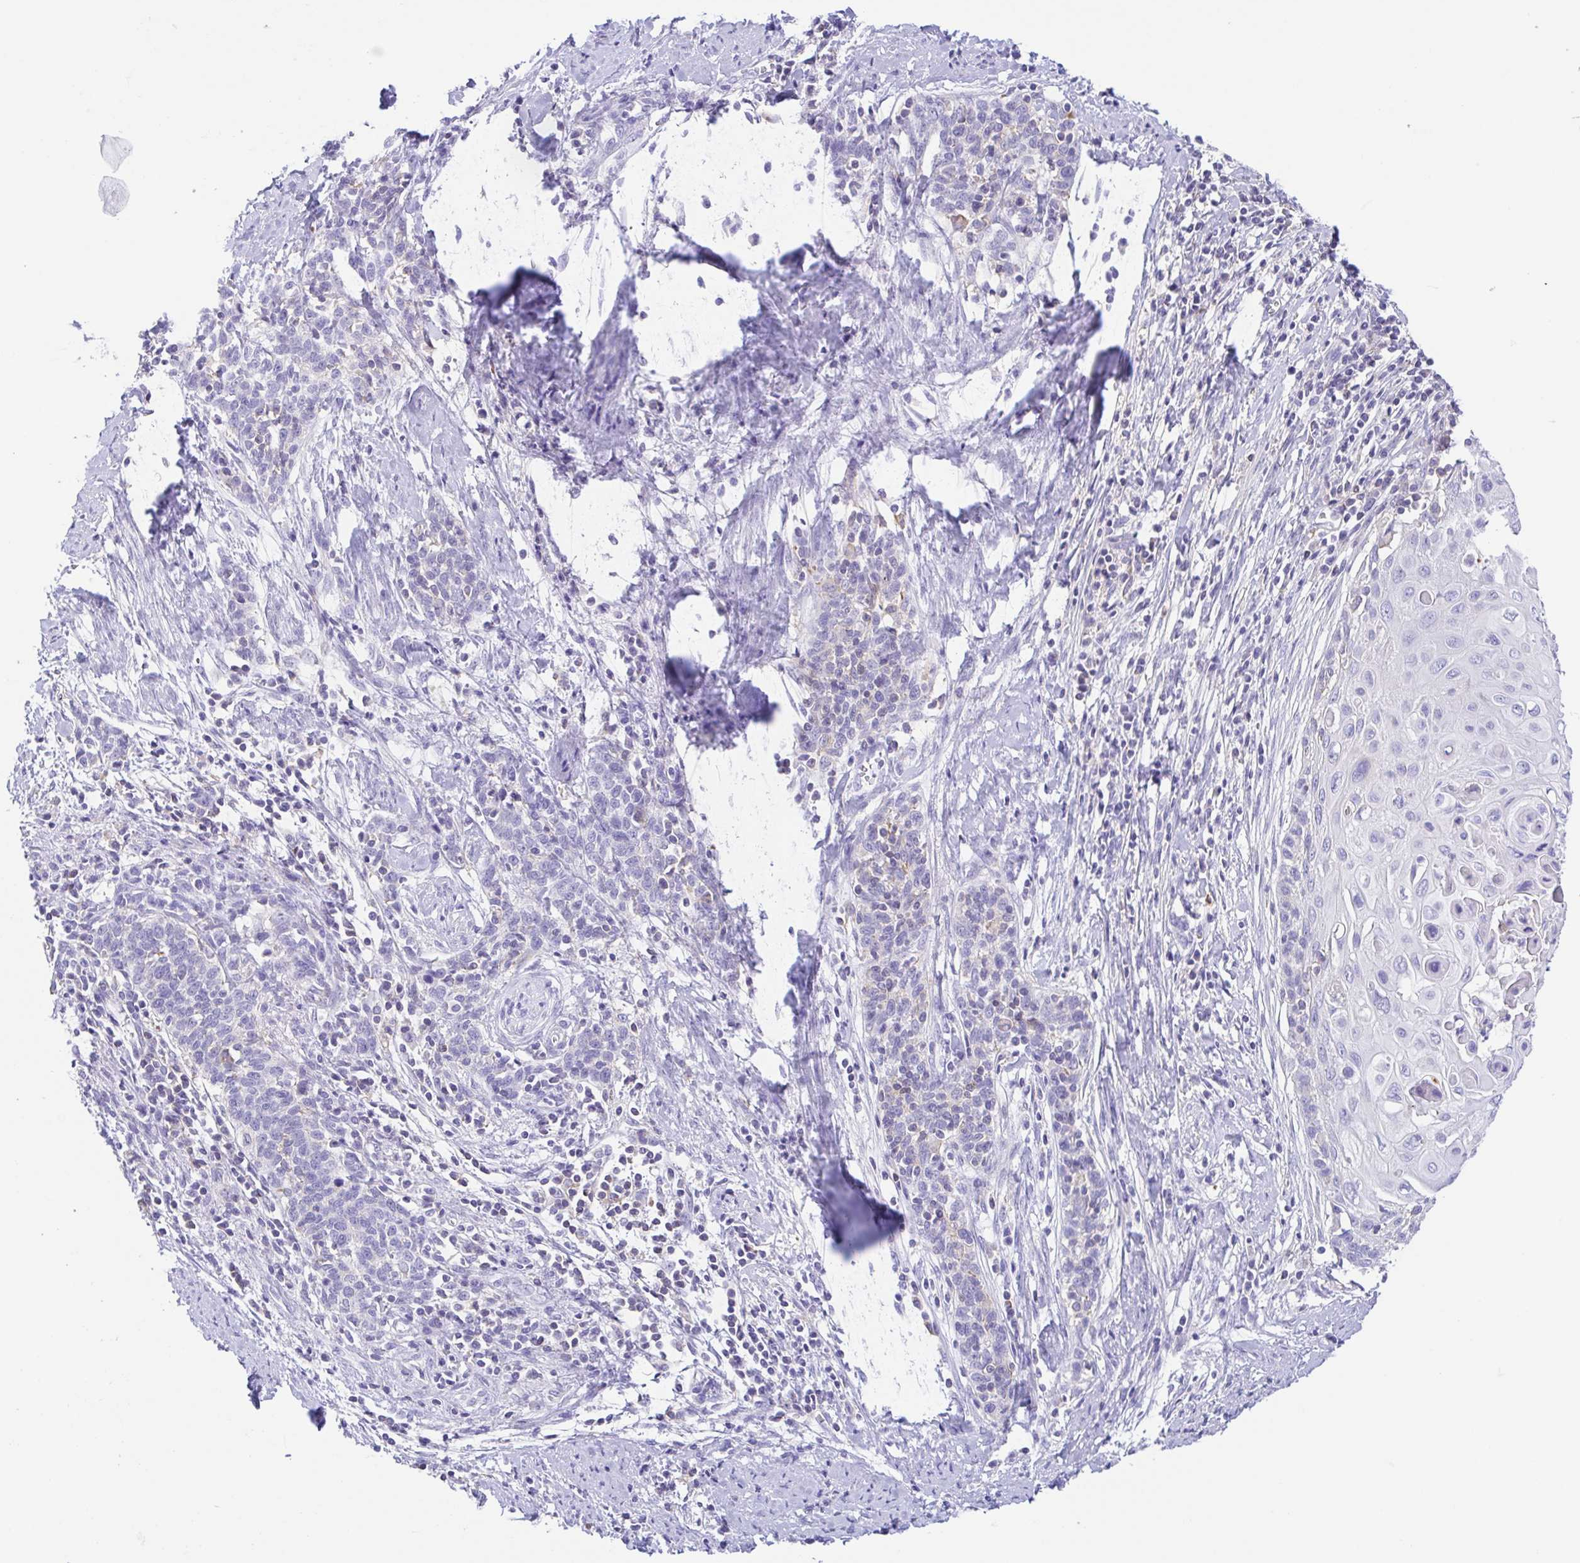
{"staining": {"intensity": "negative", "quantity": "none", "location": "none"}, "tissue": "cervical cancer", "cell_type": "Tumor cells", "image_type": "cancer", "snomed": [{"axis": "morphology", "description": "Squamous cell carcinoma, NOS"}, {"axis": "topography", "description": "Cervix"}], "caption": "Image shows no protein expression in tumor cells of cervical cancer tissue.", "gene": "ARPP21", "patient": {"sex": "female", "age": 39}}